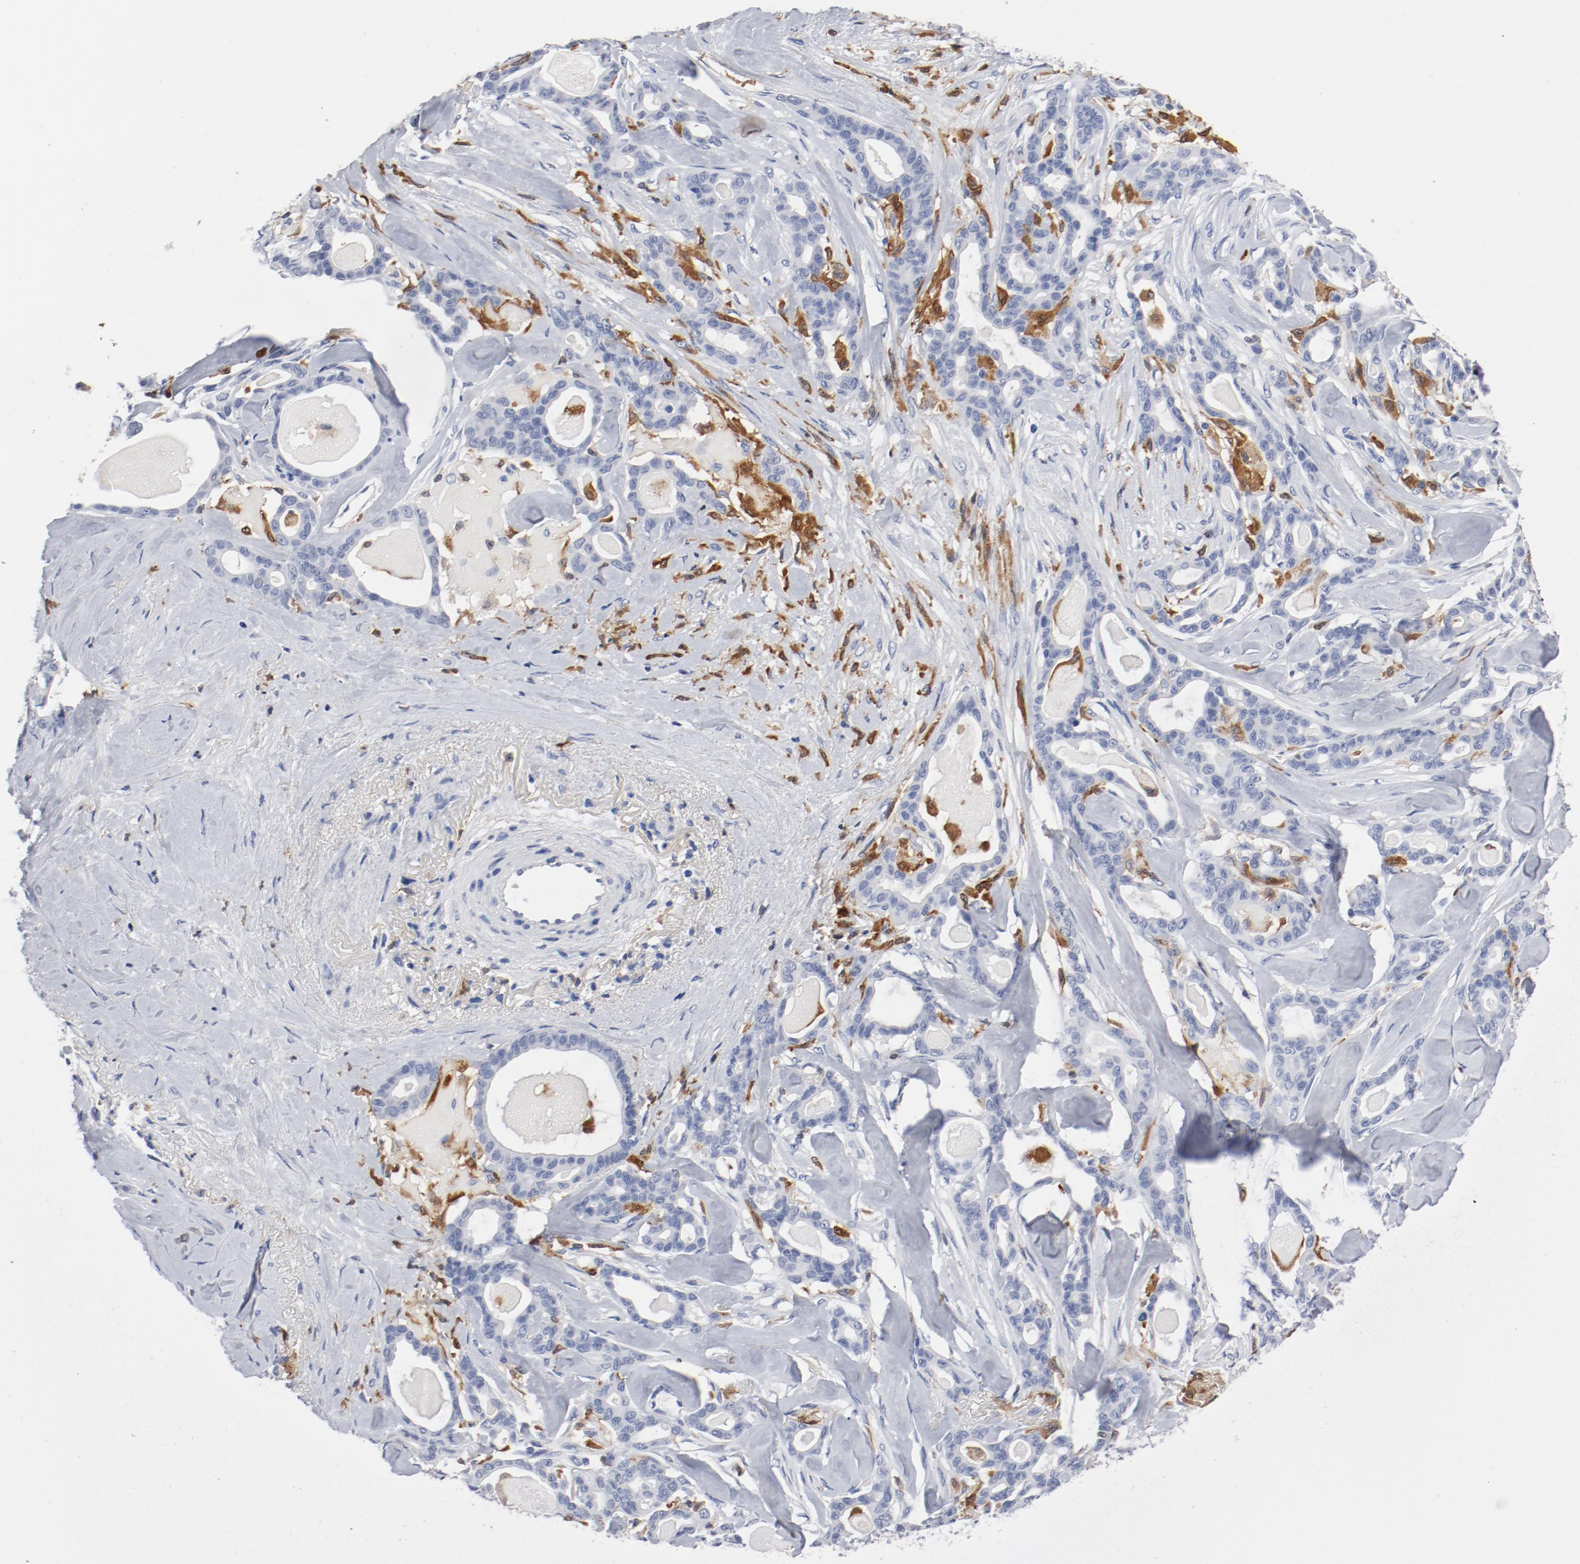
{"staining": {"intensity": "negative", "quantity": "none", "location": "none"}, "tissue": "pancreatic cancer", "cell_type": "Tumor cells", "image_type": "cancer", "snomed": [{"axis": "morphology", "description": "Adenocarcinoma, NOS"}, {"axis": "topography", "description": "Pancreas"}], "caption": "Tumor cells show no significant positivity in pancreatic cancer (adenocarcinoma). (IHC, brightfield microscopy, high magnification).", "gene": "NCF1", "patient": {"sex": "male", "age": 63}}